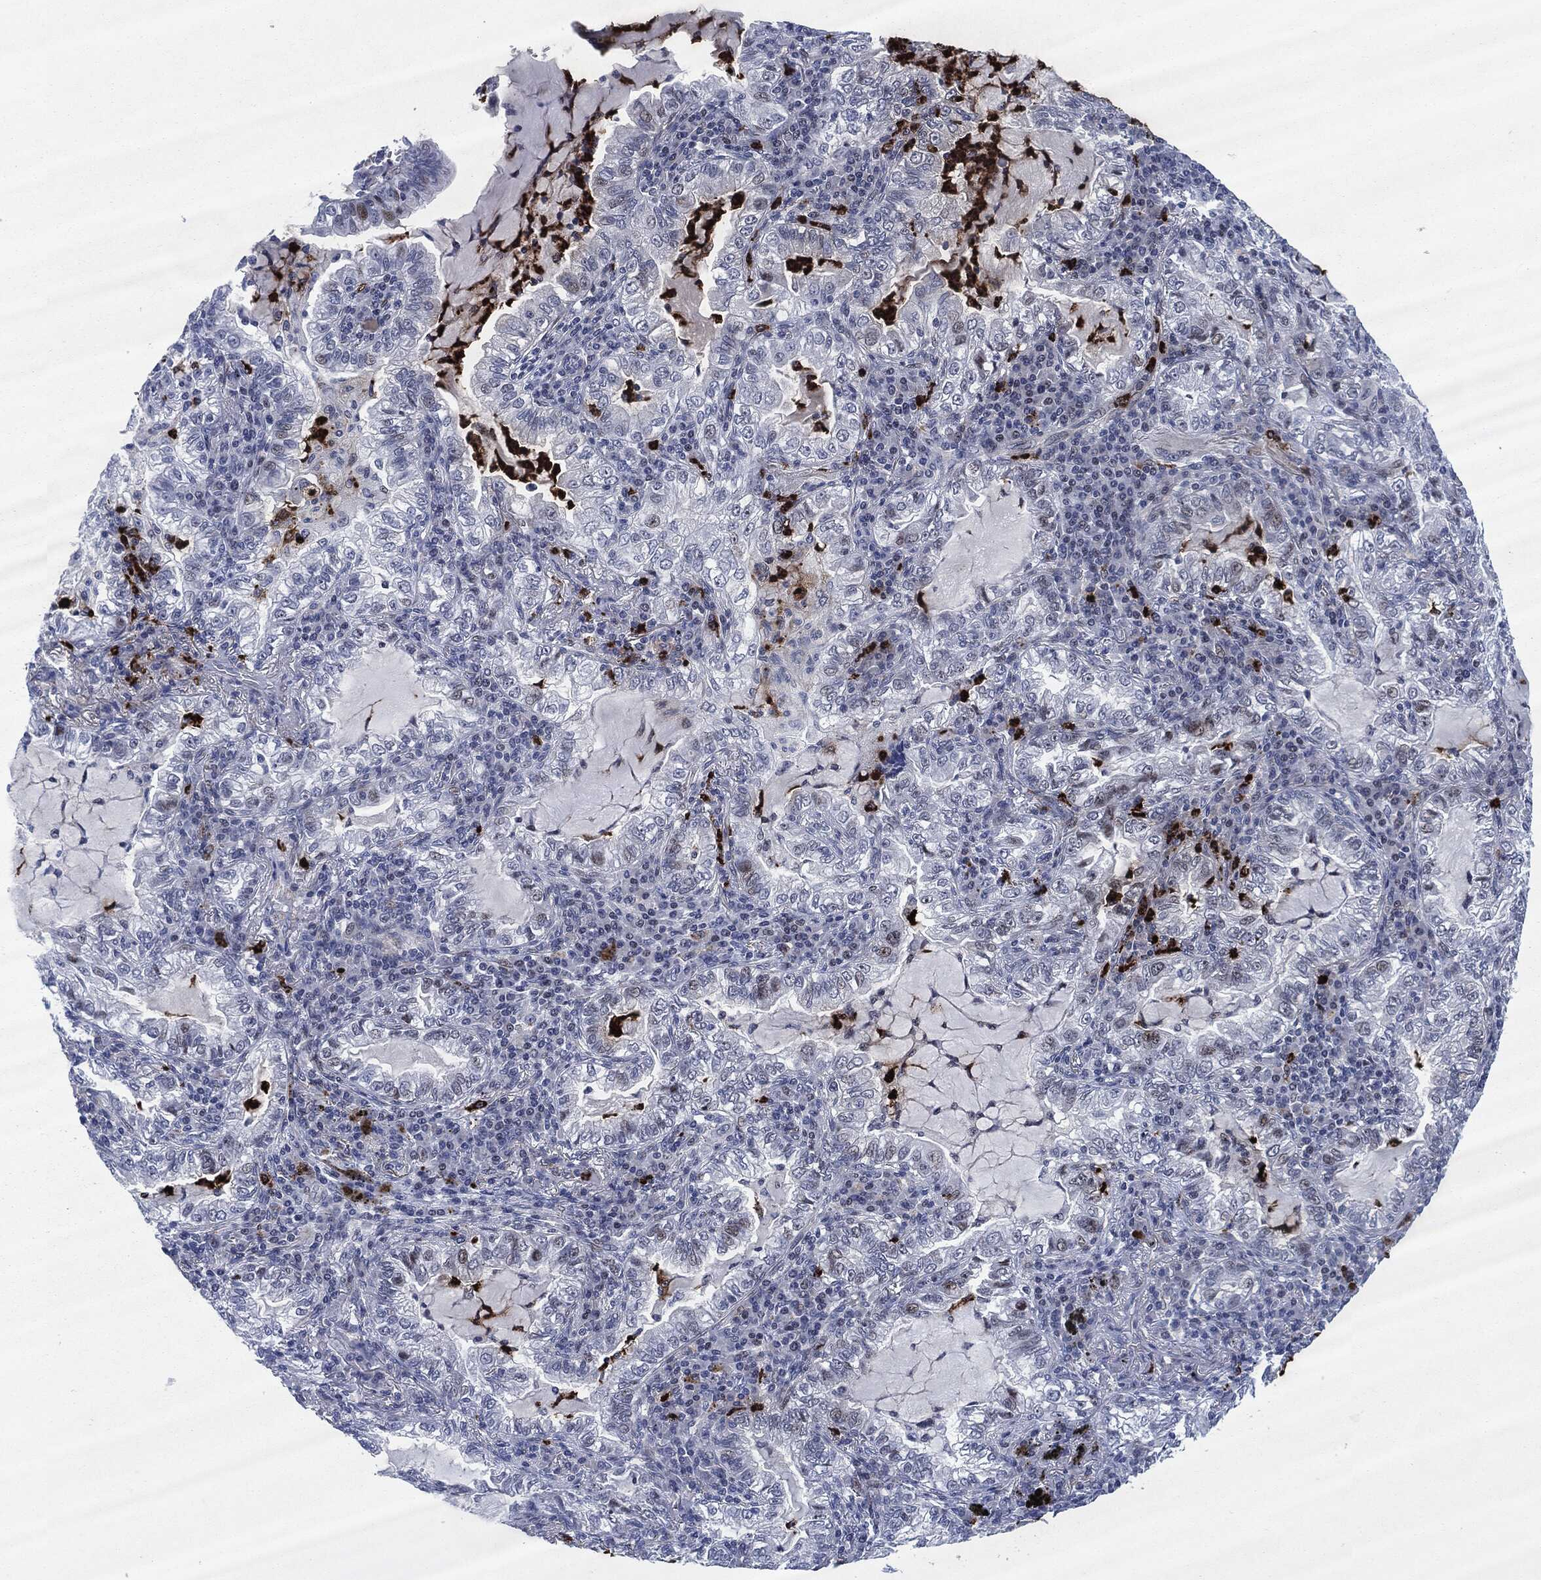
{"staining": {"intensity": "negative", "quantity": "none", "location": "none"}, "tissue": "lung cancer", "cell_type": "Tumor cells", "image_type": "cancer", "snomed": [{"axis": "morphology", "description": "Adenocarcinoma, NOS"}, {"axis": "topography", "description": "Lung"}], "caption": "Immunohistochemistry micrograph of neoplastic tissue: lung cancer stained with DAB reveals no significant protein expression in tumor cells. (Brightfield microscopy of DAB (3,3'-diaminobenzidine) immunohistochemistry (IHC) at high magnification).", "gene": "MPO", "patient": {"sex": "female", "age": 73}}